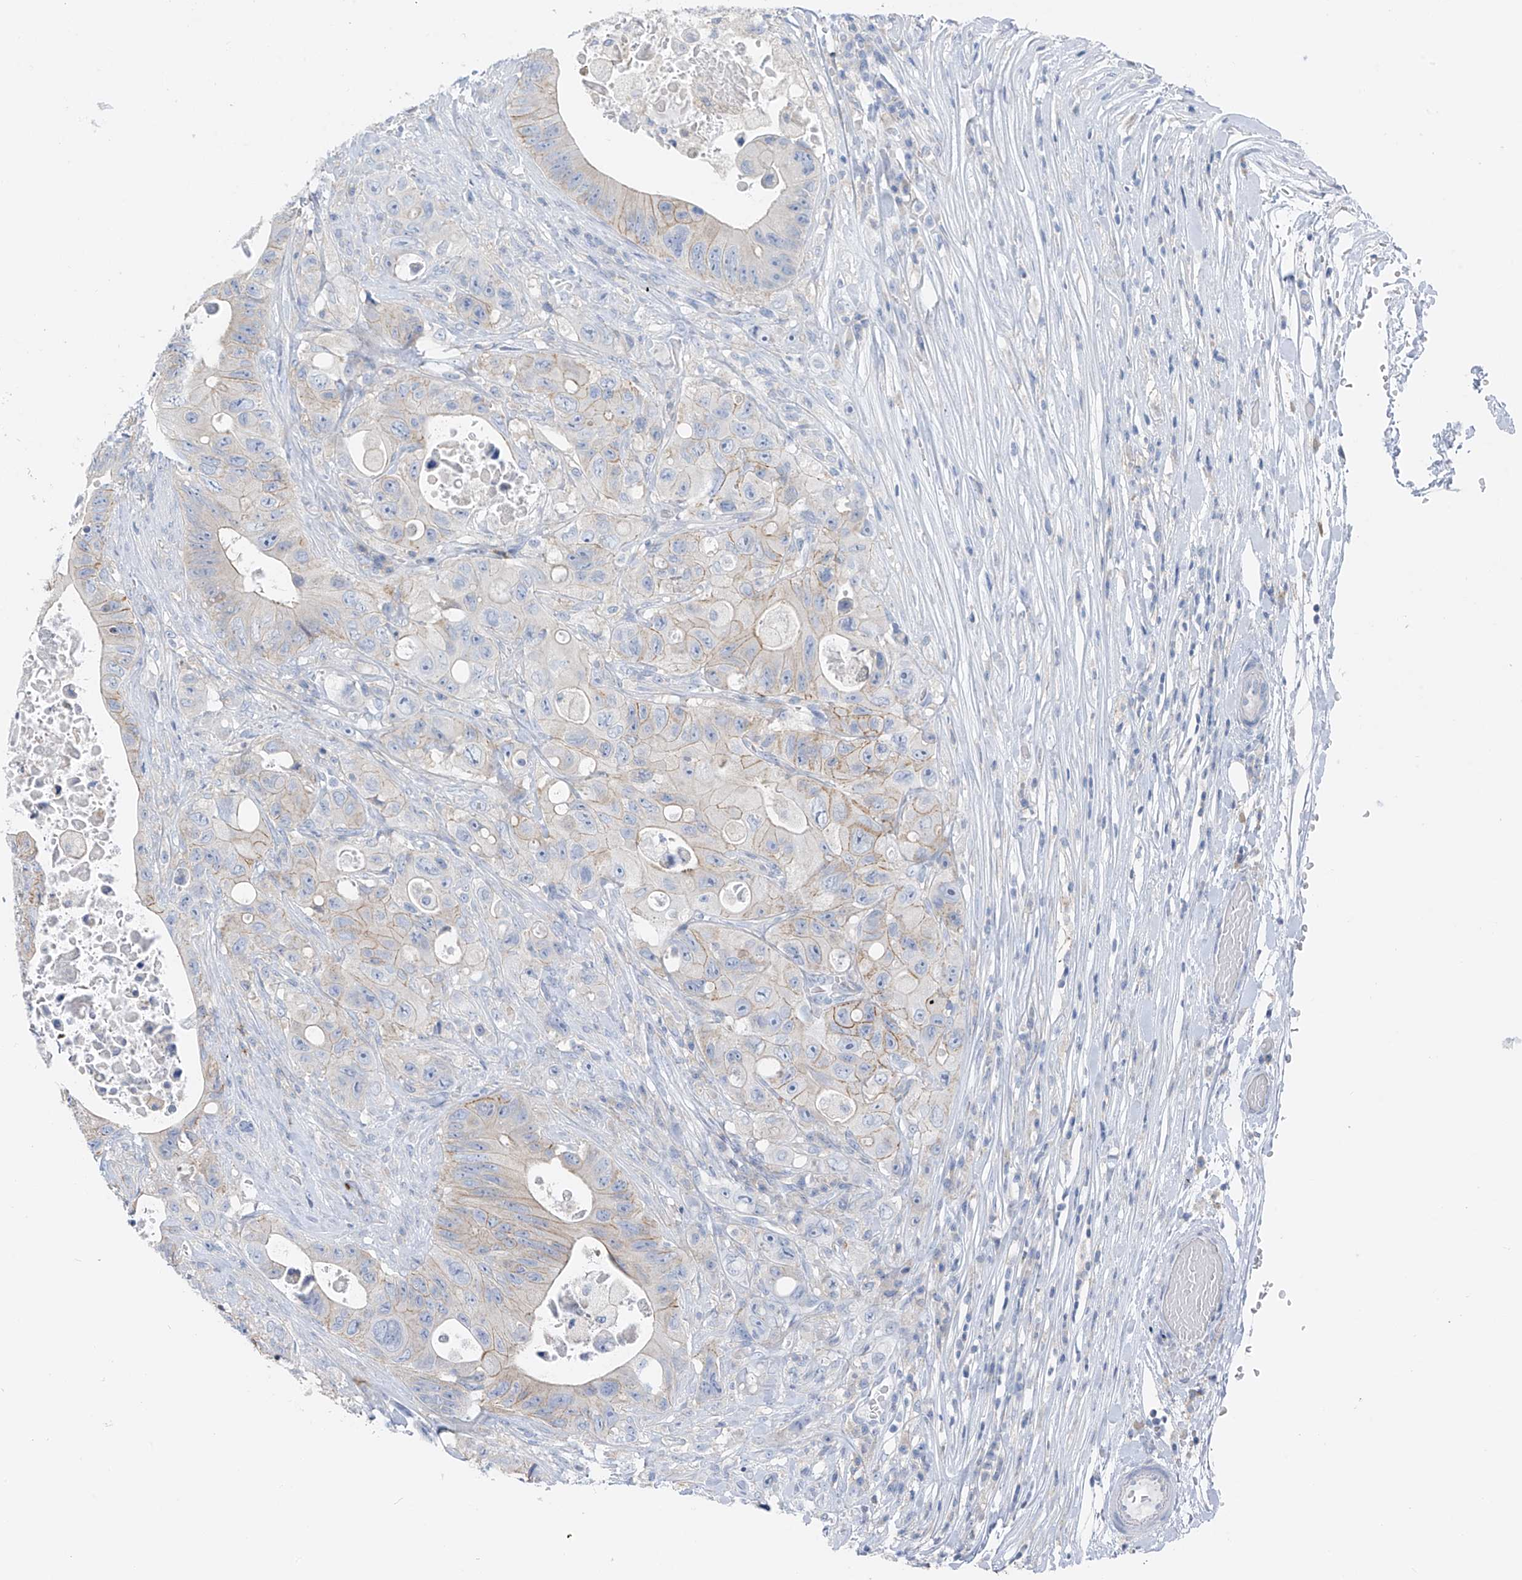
{"staining": {"intensity": "moderate", "quantity": "<25%", "location": "cytoplasmic/membranous"}, "tissue": "colorectal cancer", "cell_type": "Tumor cells", "image_type": "cancer", "snomed": [{"axis": "morphology", "description": "Adenocarcinoma, NOS"}, {"axis": "topography", "description": "Colon"}], "caption": "Brown immunohistochemical staining in colorectal cancer (adenocarcinoma) demonstrates moderate cytoplasmic/membranous expression in about <25% of tumor cells. The staining is performed using DAB (3,3'-diaminobenzidine) brown chromogen to label protein expression. The nuclei are counter-stained blue using hematoxylin.", "gene": "POMGNT2", "patient": {"sex": "female", "age": 46}}